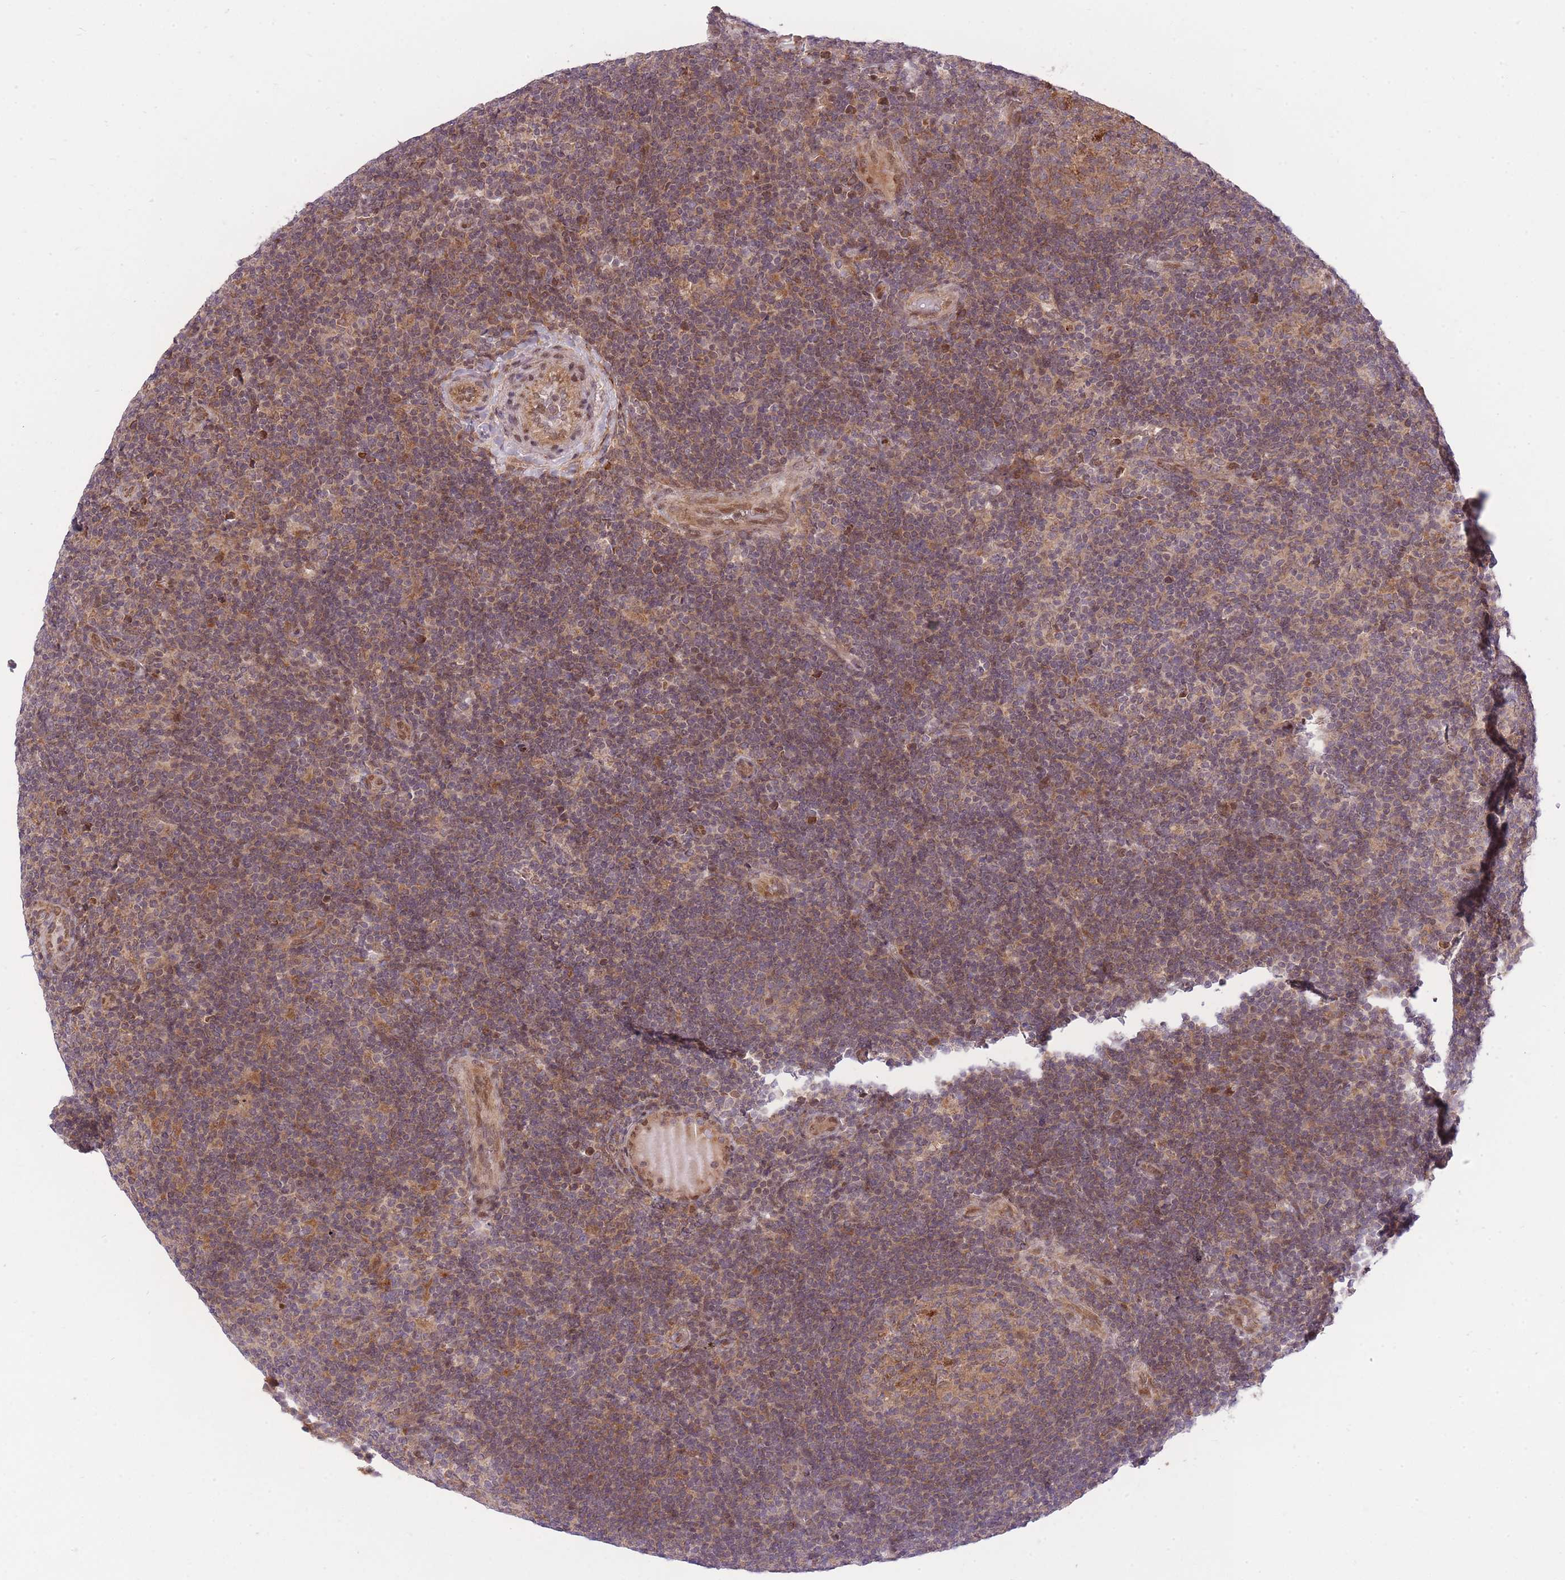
{"staining": {"intensity": "weak", "quantity": "<25%", "location": "cytoplasmic/membranous"}, "tissue": "lymphoma", "cell_type": "Tumor cells", "image_type": "cancer", "snomed": [{"axis": "morphology", "description": "Hodgkin's disease, NOS"}, {"axis": "topography", "description": "Lymph node"}], "caption": "Protein analysis of lymphoma reveals no significant expression in tumor cells.", "gene": "ZNF391", "patient": {"sex": "female", "age": 57}}